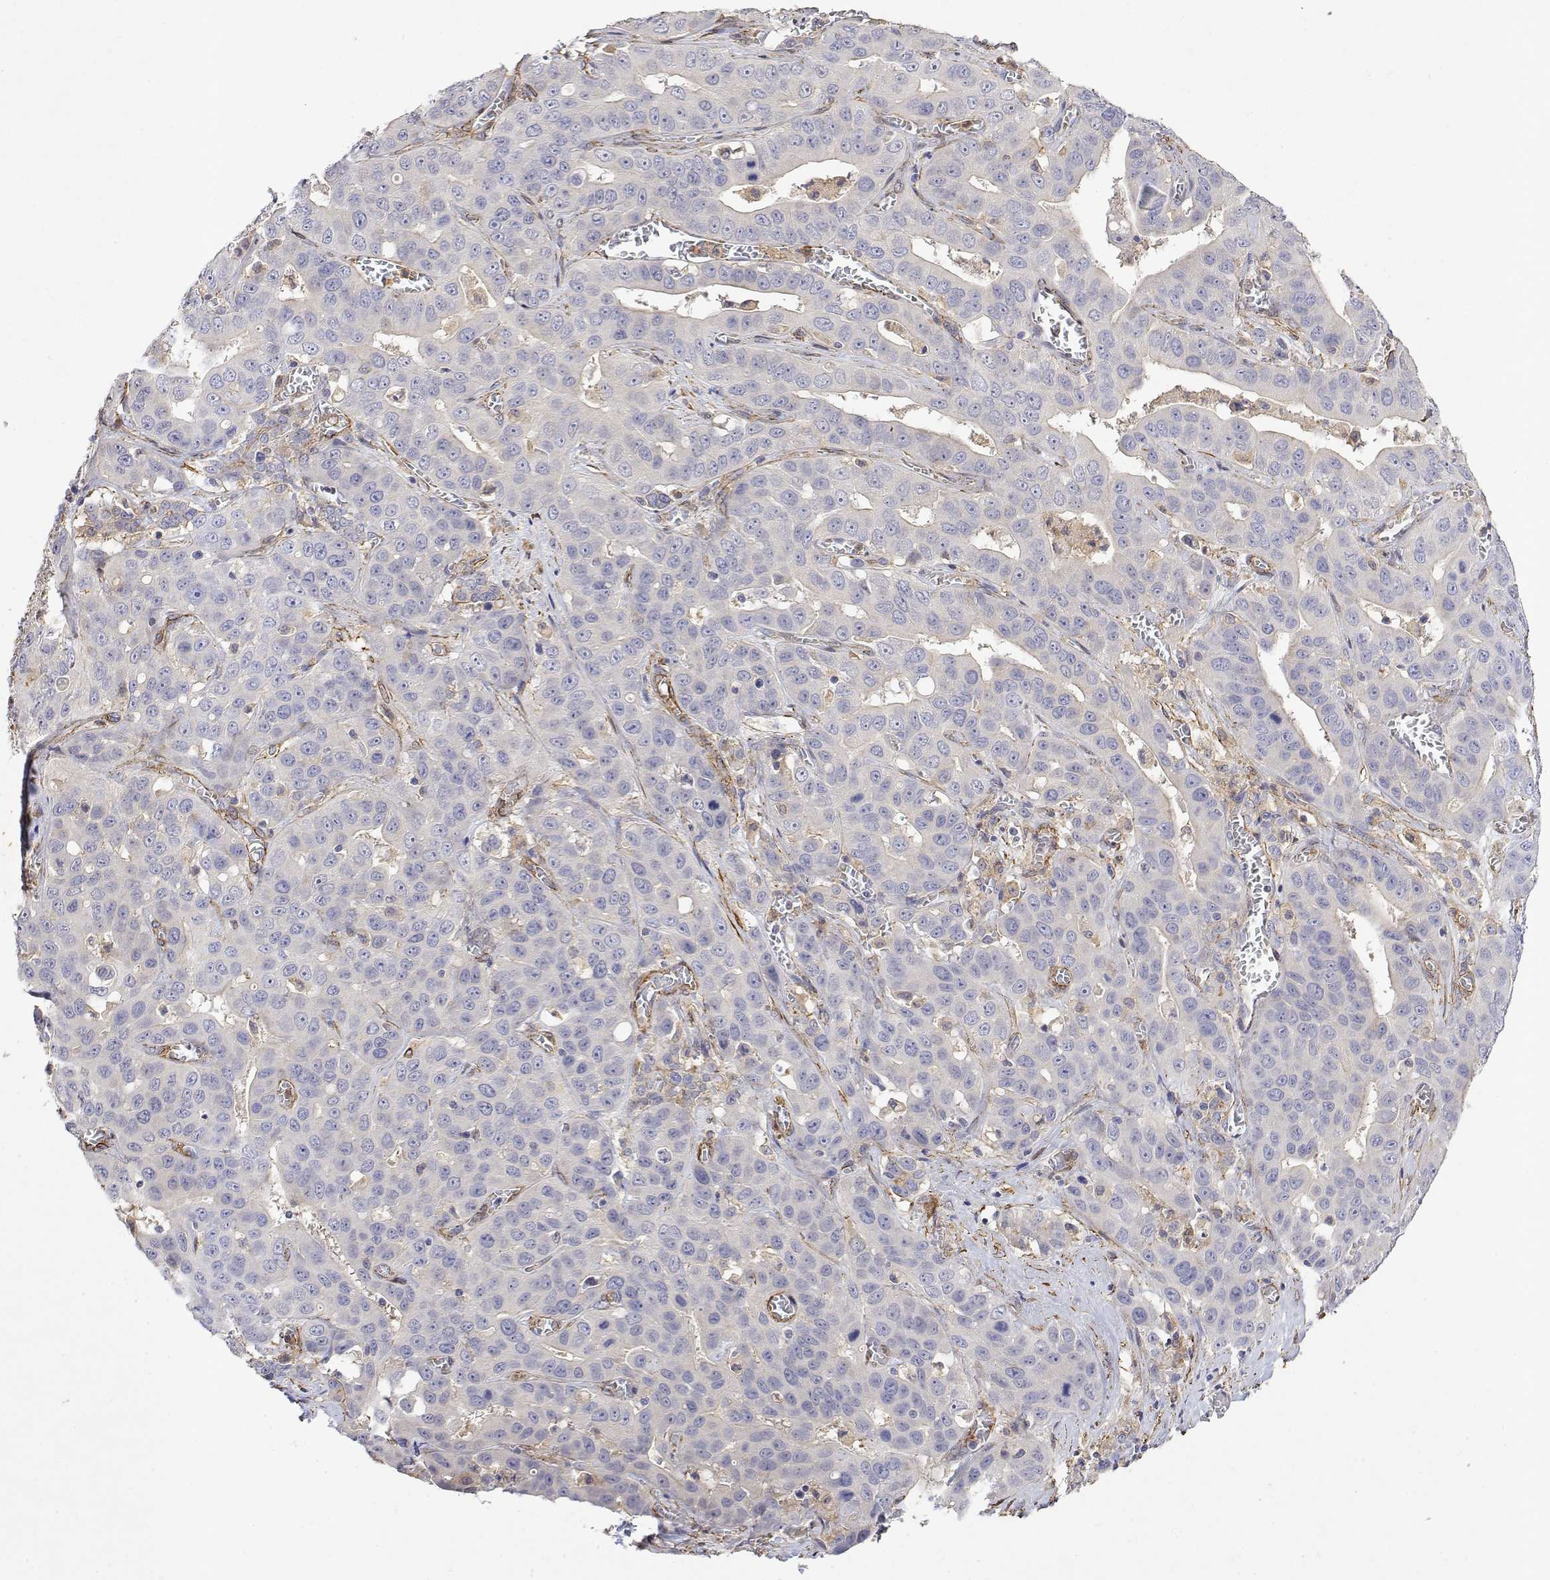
{"staining": {"intensity": "negative", "quantity": "none", "location": "none"}, "tissue": "liver cancer", "cell_type": "Tumor cells", "image_type": "cancer", "snomed": [{"axis": "morphology", "description": "Cholangiocarcinoma"}, {"axis": "topography", "description": "Liver"}], "caption": "The IHC histopathology image has no significant staining in tumor cells of liver cholangiocarcinoma tissue. (DAB immunohistochemistry (IHC) visualized using brightfield microscopy, high magnification).", "gene": "SOWAHD", "patient": {"sex": "female", "age": 52}}